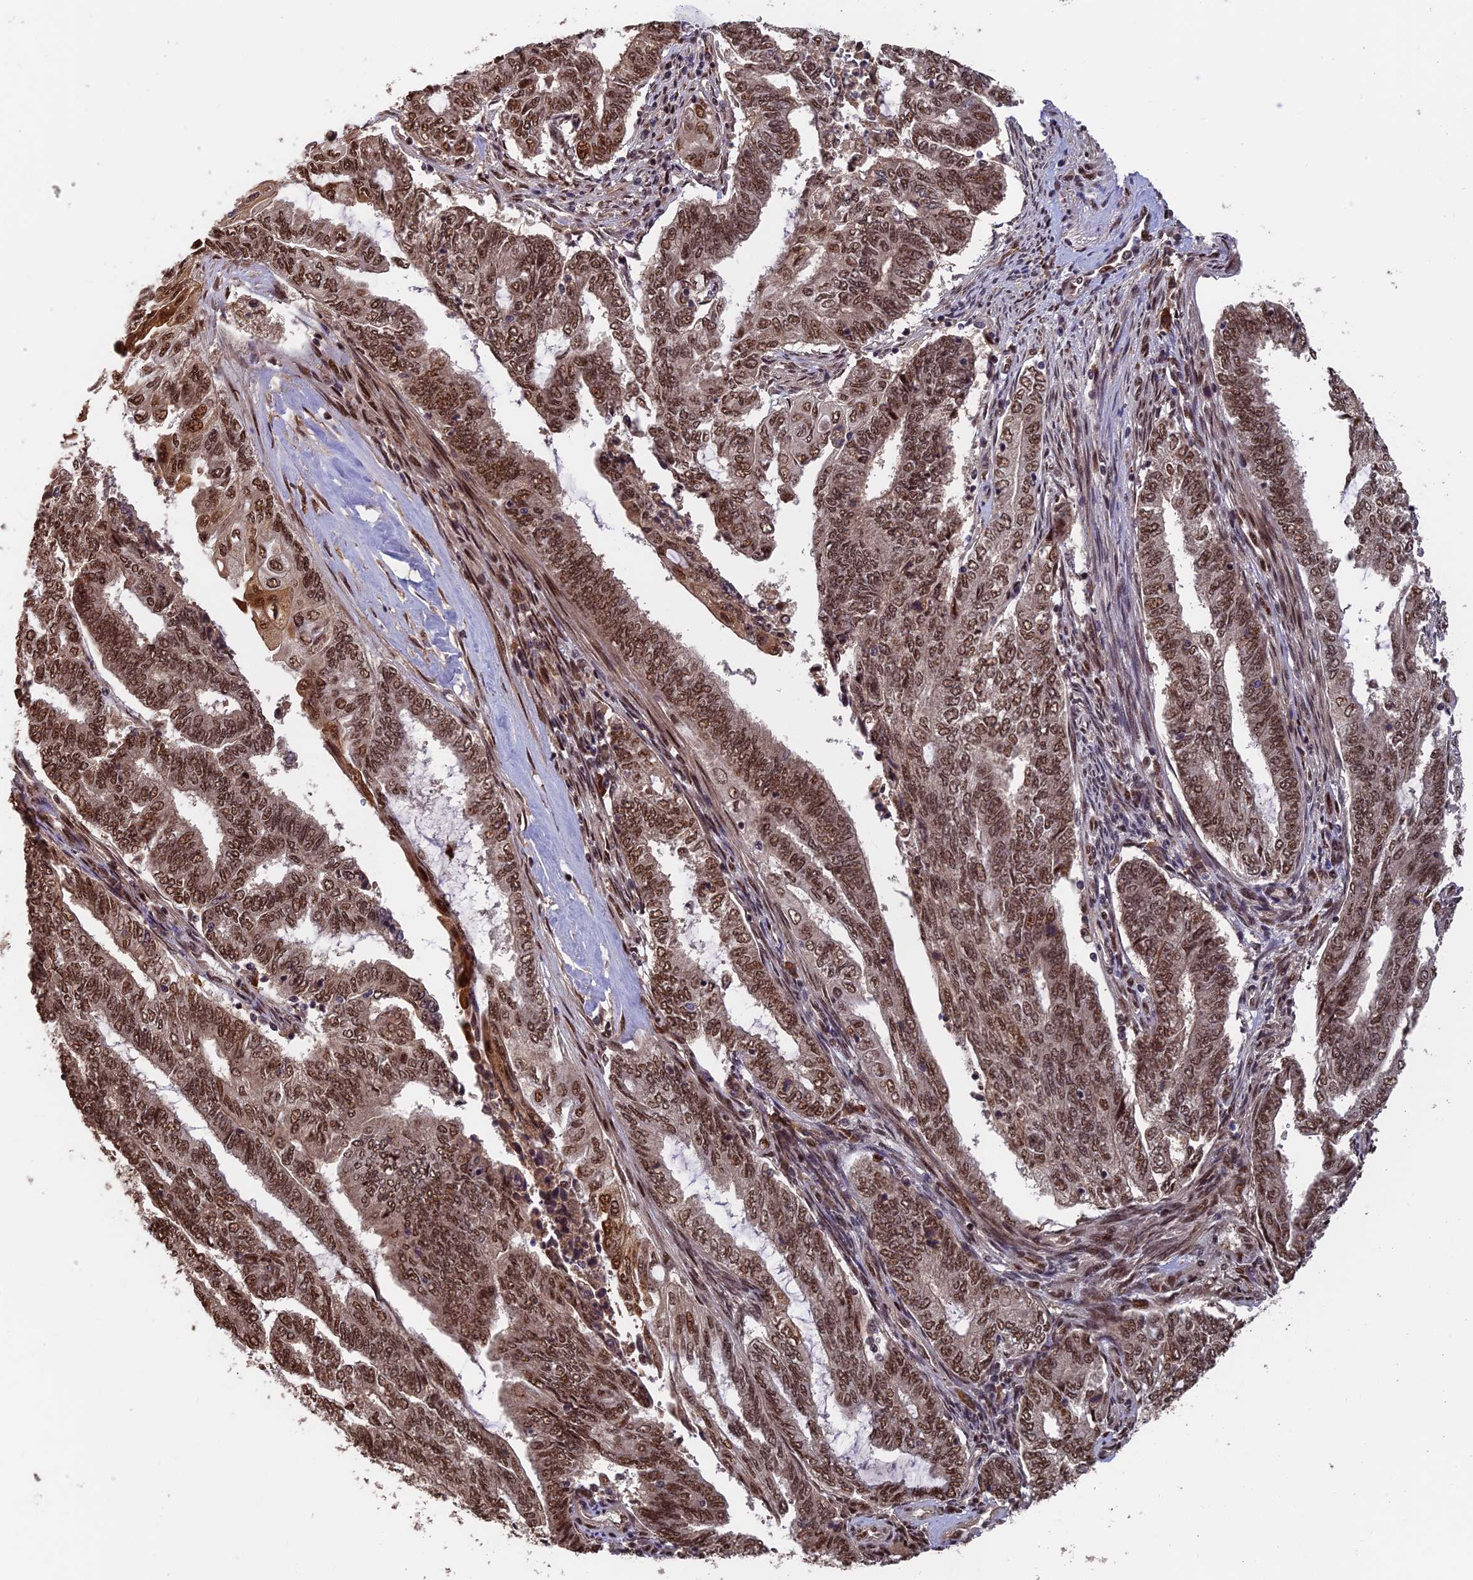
{"staining": {"intensity": "moderate", "quantity": ">75%", "location": "nuclear"}, "tissue": "endometrial cancer", "cell_type": "Tumor cells", "image_type": "cancer", "snomed": [{"axis": "morphology", "description": "Adenocarcinoma, NOS"}, {"axis": "topography", "description": "Uterus"}, {"axis": "topography", "description": "Endometrium"}], "caption": "IHC image of neoplastic tissue: adenocarcinoma (endometrial) stained using IHC exhibits medium levels of moderate protein expression localized specifically in the nuclear of tumor cells, appearing as a nuclear brown color.", "gene": "OSBPL1A", "patient": {"sex": "female", "age": 70}}